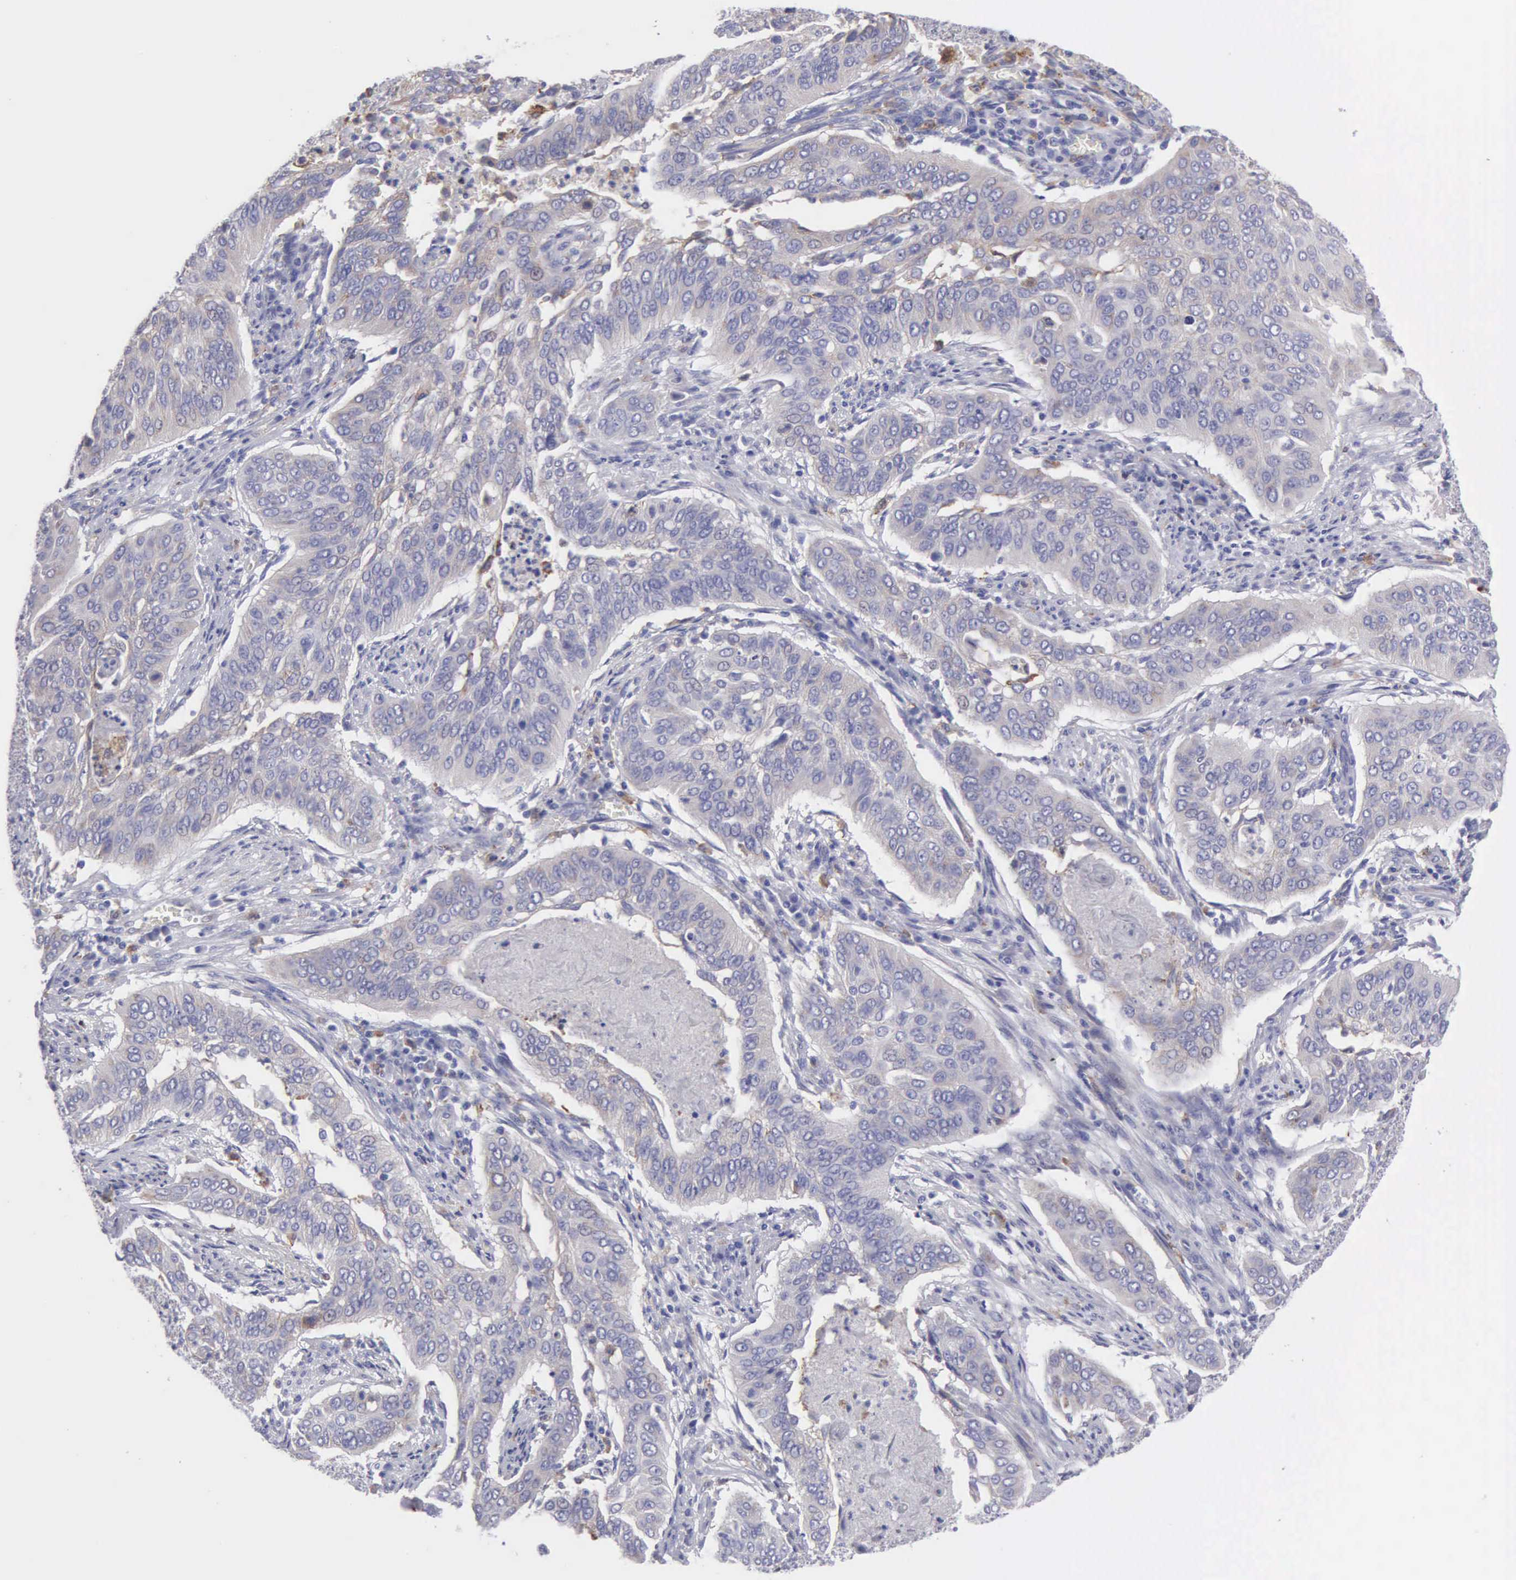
{"staining": {"intensity": "negative", "quantity": "none", "location": "none"}, "tissue": "cervical cancer", "cell_type": "Tumor cells", "image_type": "cancer", "snomed": [{"axis": "morphology", "description": "Squamous cell carcinoma, NOS"}, {"axis": "topography", "description": "Cervix"}], "caption": "DAB (3,3'-diaminobenzidine) immunohistochemical staining of cervical squamous cell carcinoma demonstrates no significant positivity in tumor cells.", "gene": "TYRP1", "patient": {"sex": "female", "age": 39}}